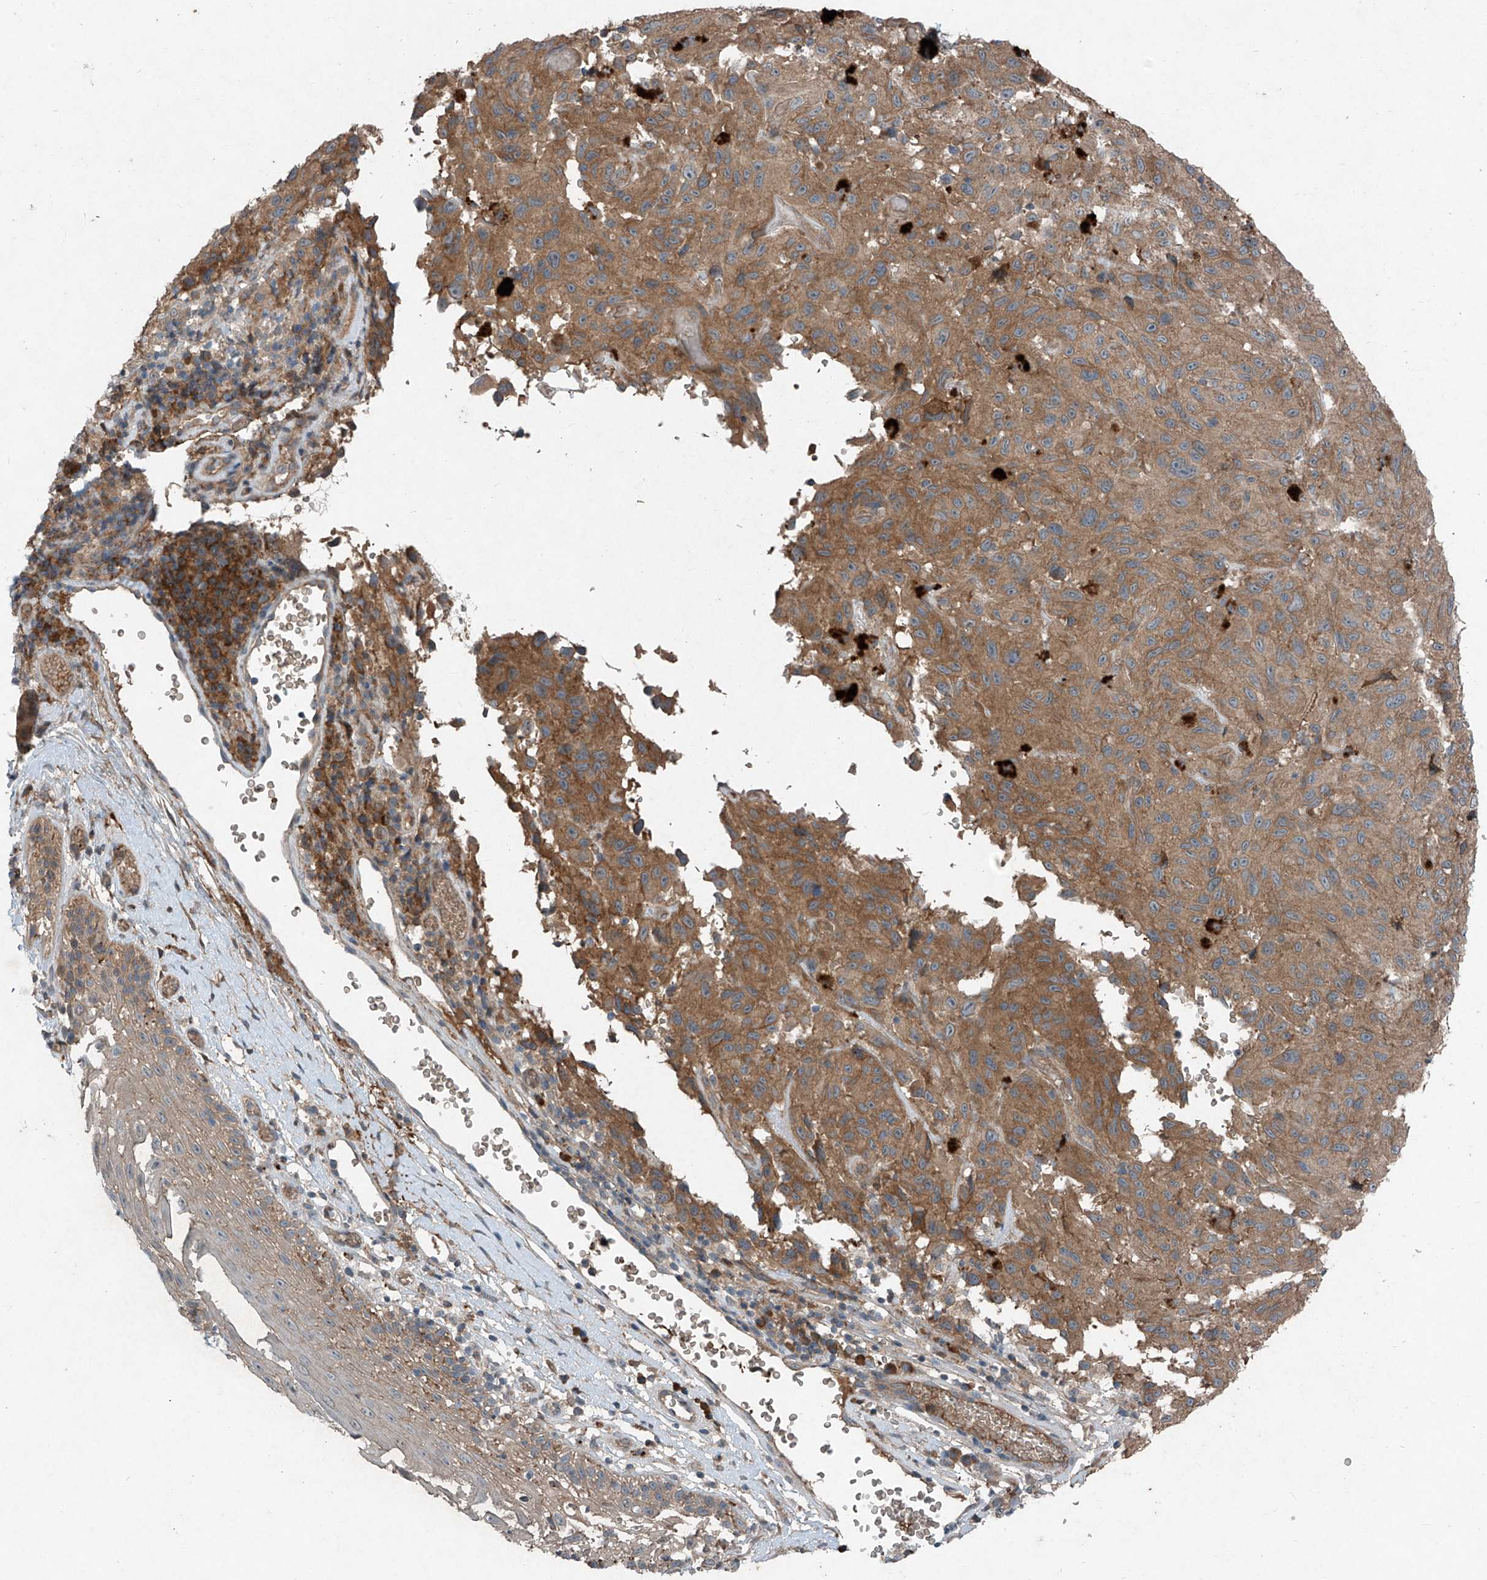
{"staining": {"intensity": "moderate", "quantity": ">75%", "location": "cytoplasmic/membranous"}, "tissue": "melanoma", "cell_type": "Tumor cells", "image_type": "cancer", "snomed": [{"axis": "morphology", "description": "Malignant melanoma, NOS"}, {"axis": "topography", "description": "Skin"}], "caption": "An IHC micrograph of neoplastic tissue is shown. Protein staining in brown highlights moderate cytoplasmic/membranous positivity in melanoma within tumor cells. Nuclei are stained in blue.", "gene": "FOXRED2", "patient": {"sex": "male", "age": 66}}